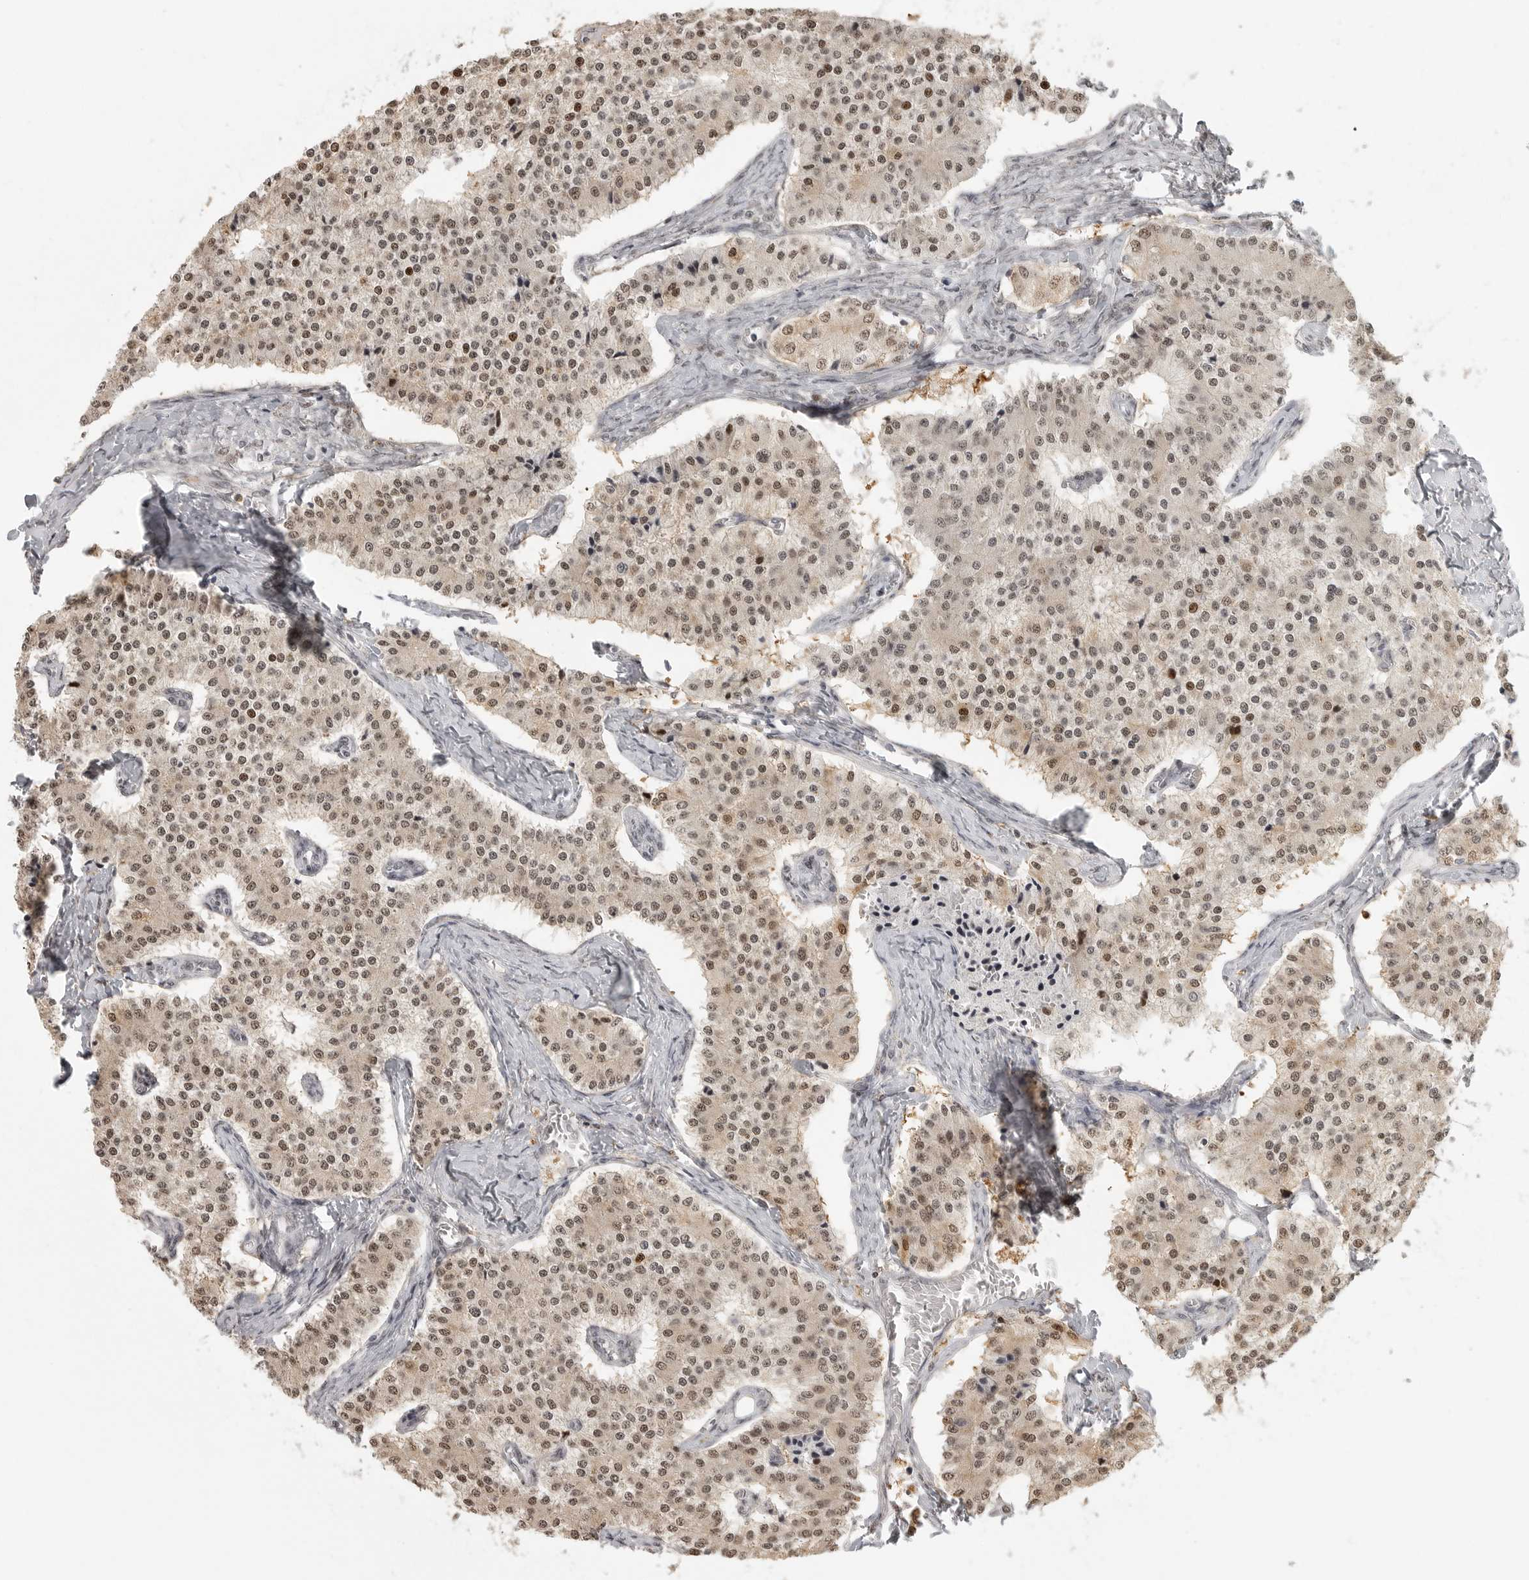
{"staining": {"intensity": "moderate", "quantity": ">75%", "location": "nuclear"}, "tissue": "carcinoid", "cell_type": "Tumor cells", "image_type": "cancer", "snomed": [{"axis": "morphology", "description": "Carcinoid, malignant, NOS"}, {"axis": "topography", "description": "Colon"}], "caption": "An immunohistochemistry (IHC) histopathology image of tumor tissue is shown. Protein staining in brown shows moderate nuclear positivity in malignant carcinoid within tumor cells. (DAB (3,3'-diaminobenzidine) IHC, brown staining for protein, blue staining for nuclei).", "gene": "ISG20L2", "patient": {"sex": "female", "age": 52}}